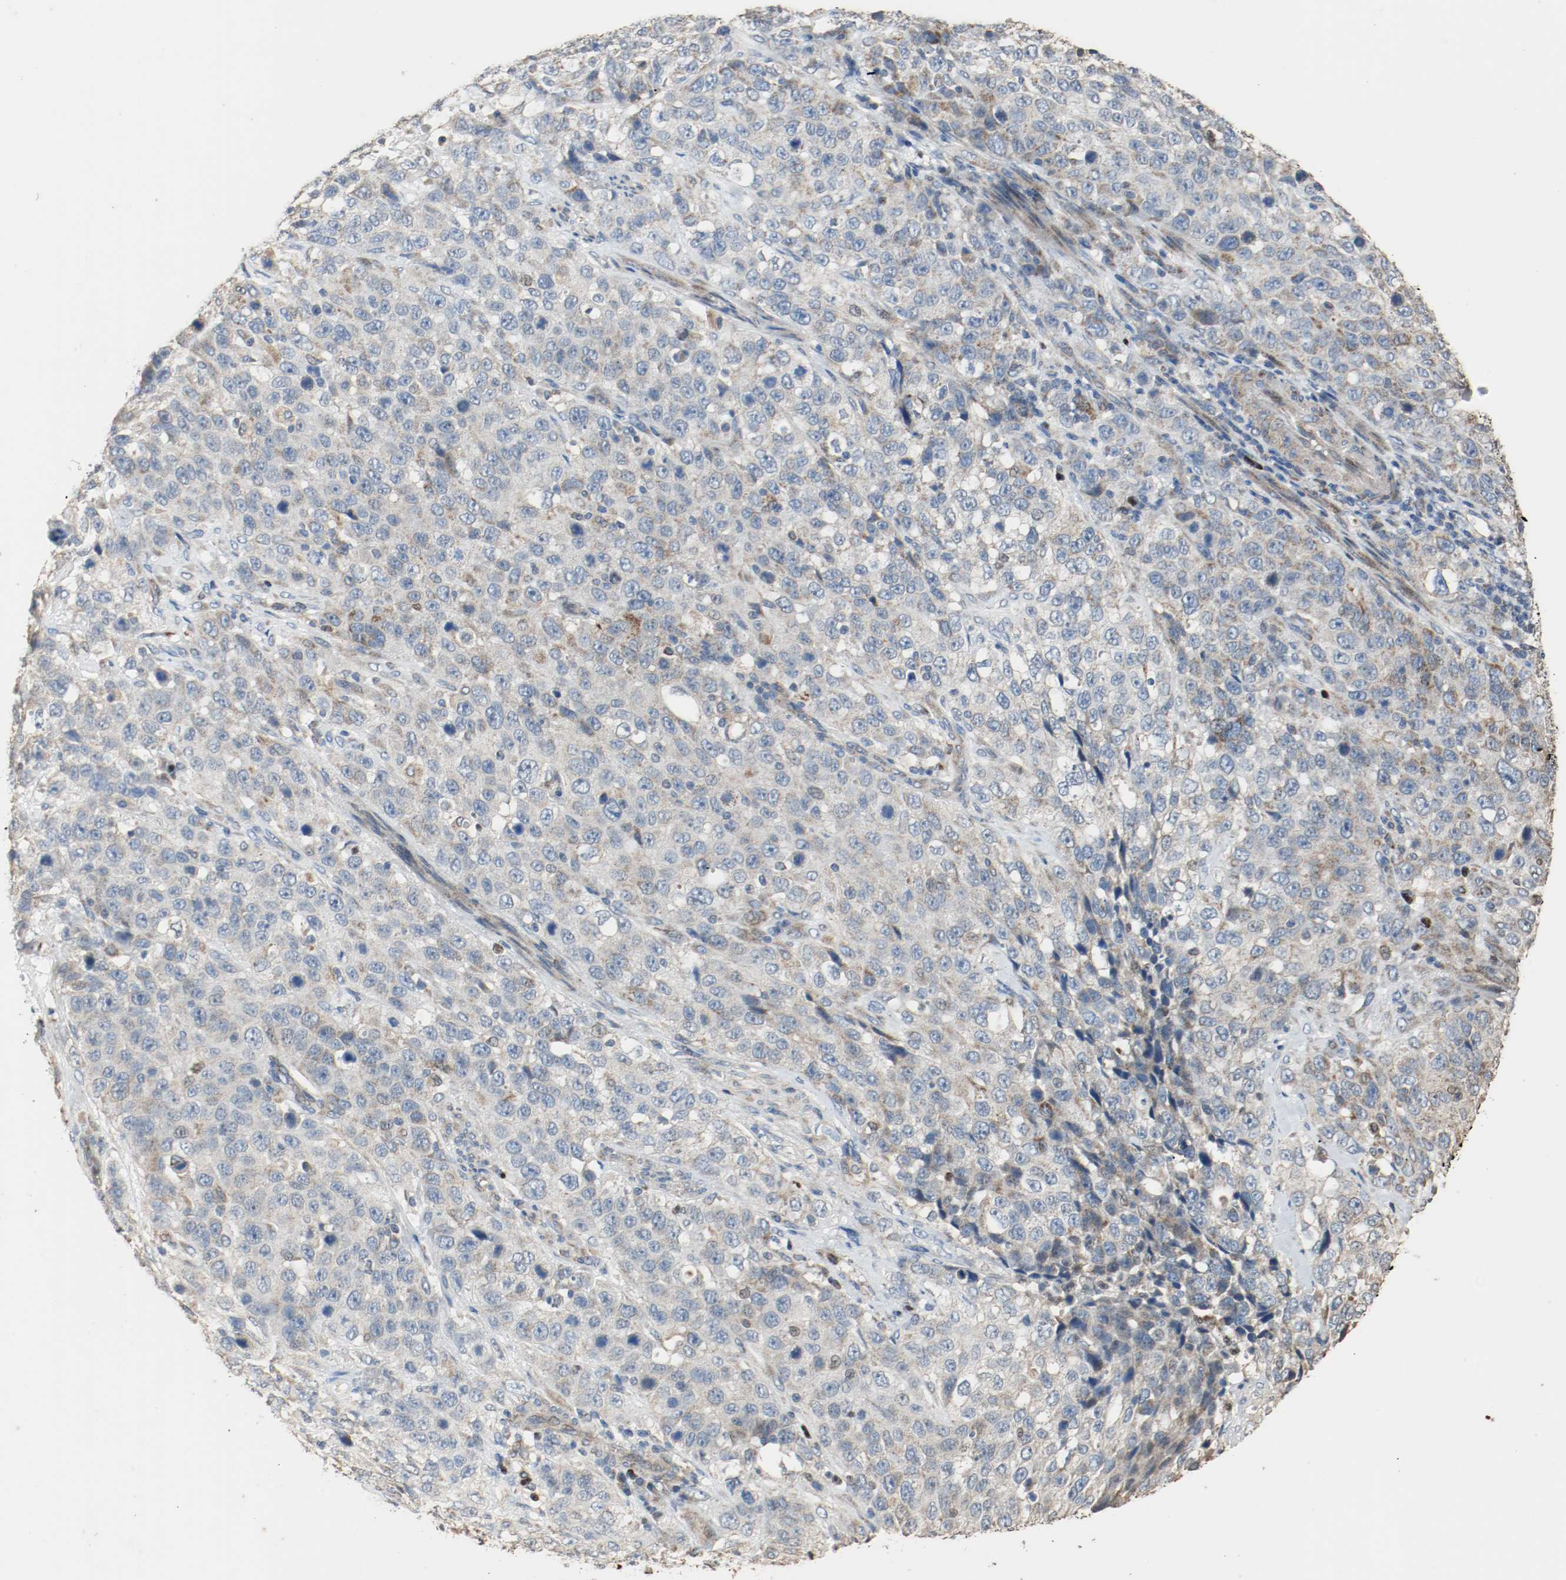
{"staining": {"intensity": "moderate", "quantity": "25%-75%", "location": "cytoplasmic/membranous"}, "tissue": "stomach cancer", "cell_type": "Tumor cells", "image_type": "cancer", "snomed": [{"axis": "morphology", "description": "Normal tissue, NOS"}, {"axis": "morphology", "description": "Adenocarcinoma, NOS"}, {"axis": "topography", "description": "Stomach"}], "caption": "DAB immunohistochemical staining of stomach cancer (adenocarcinoma) reveals moderate cytoplasmic/membranous protein expression in approximately 25%-75% of tumor cells. Nuclei are stained in blue.", "gene": "ALDH4A1", "patient": {"sex": "male", "age": 48}}